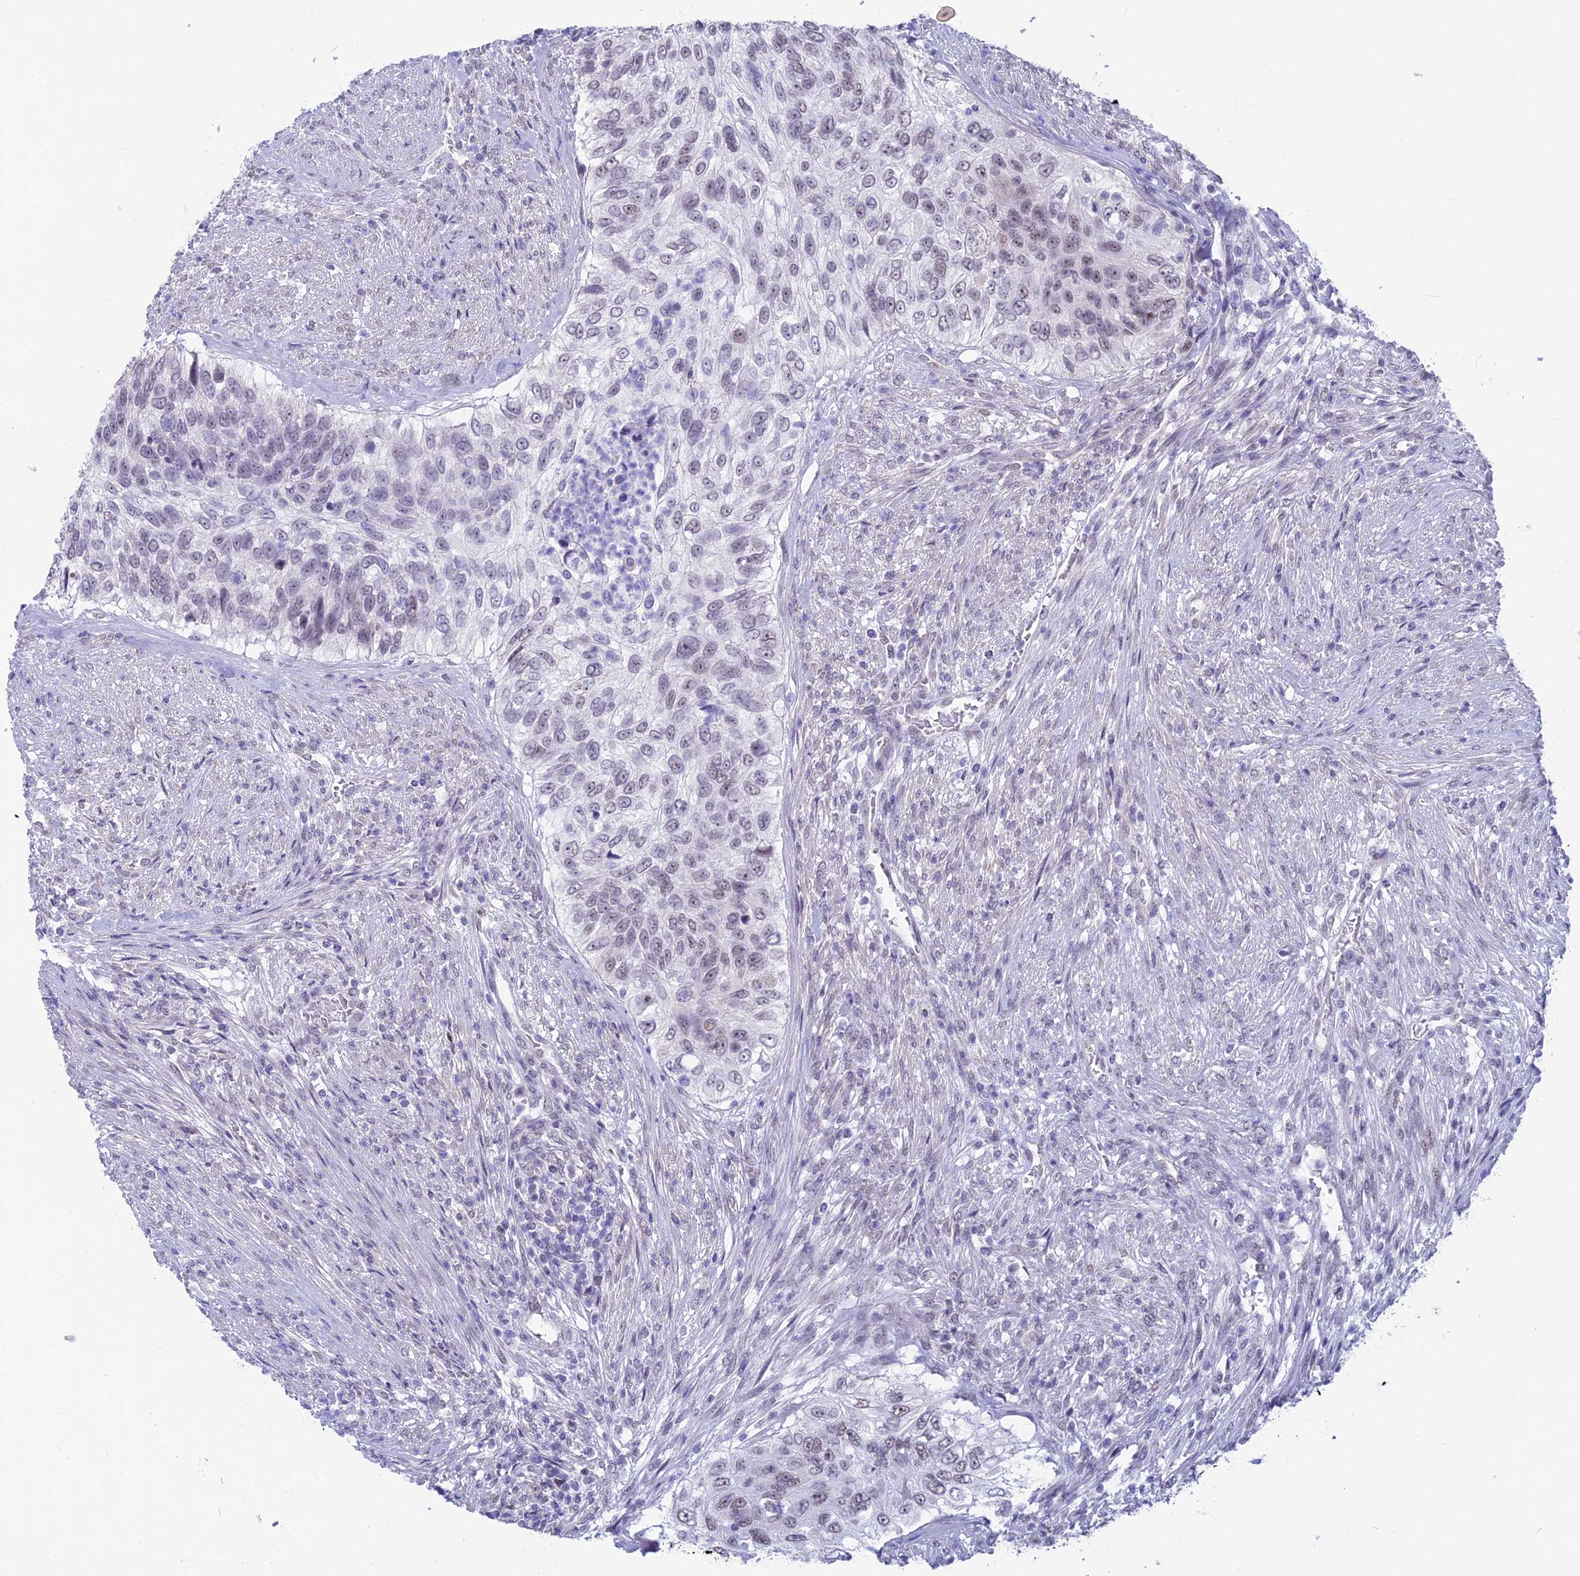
{"staining": {"intensity": "weak", "quantity": "<25%", "location": "nuclear"}, "tissue": "urothelial cancer", "cell_type": "Tumor cells", "image_type": "cancer", "snomed": [{"axis": "morphology", "description": "Urothelial carcinoma, High grade"}, {"axis": "topography", "description": "Urinary bladder"}], "caption": "Tumor cells show no significant expression in high-grade urothelial carcinoma.", "gene": "SRSF5", "patient": {"sex": "female", "age": 60}}